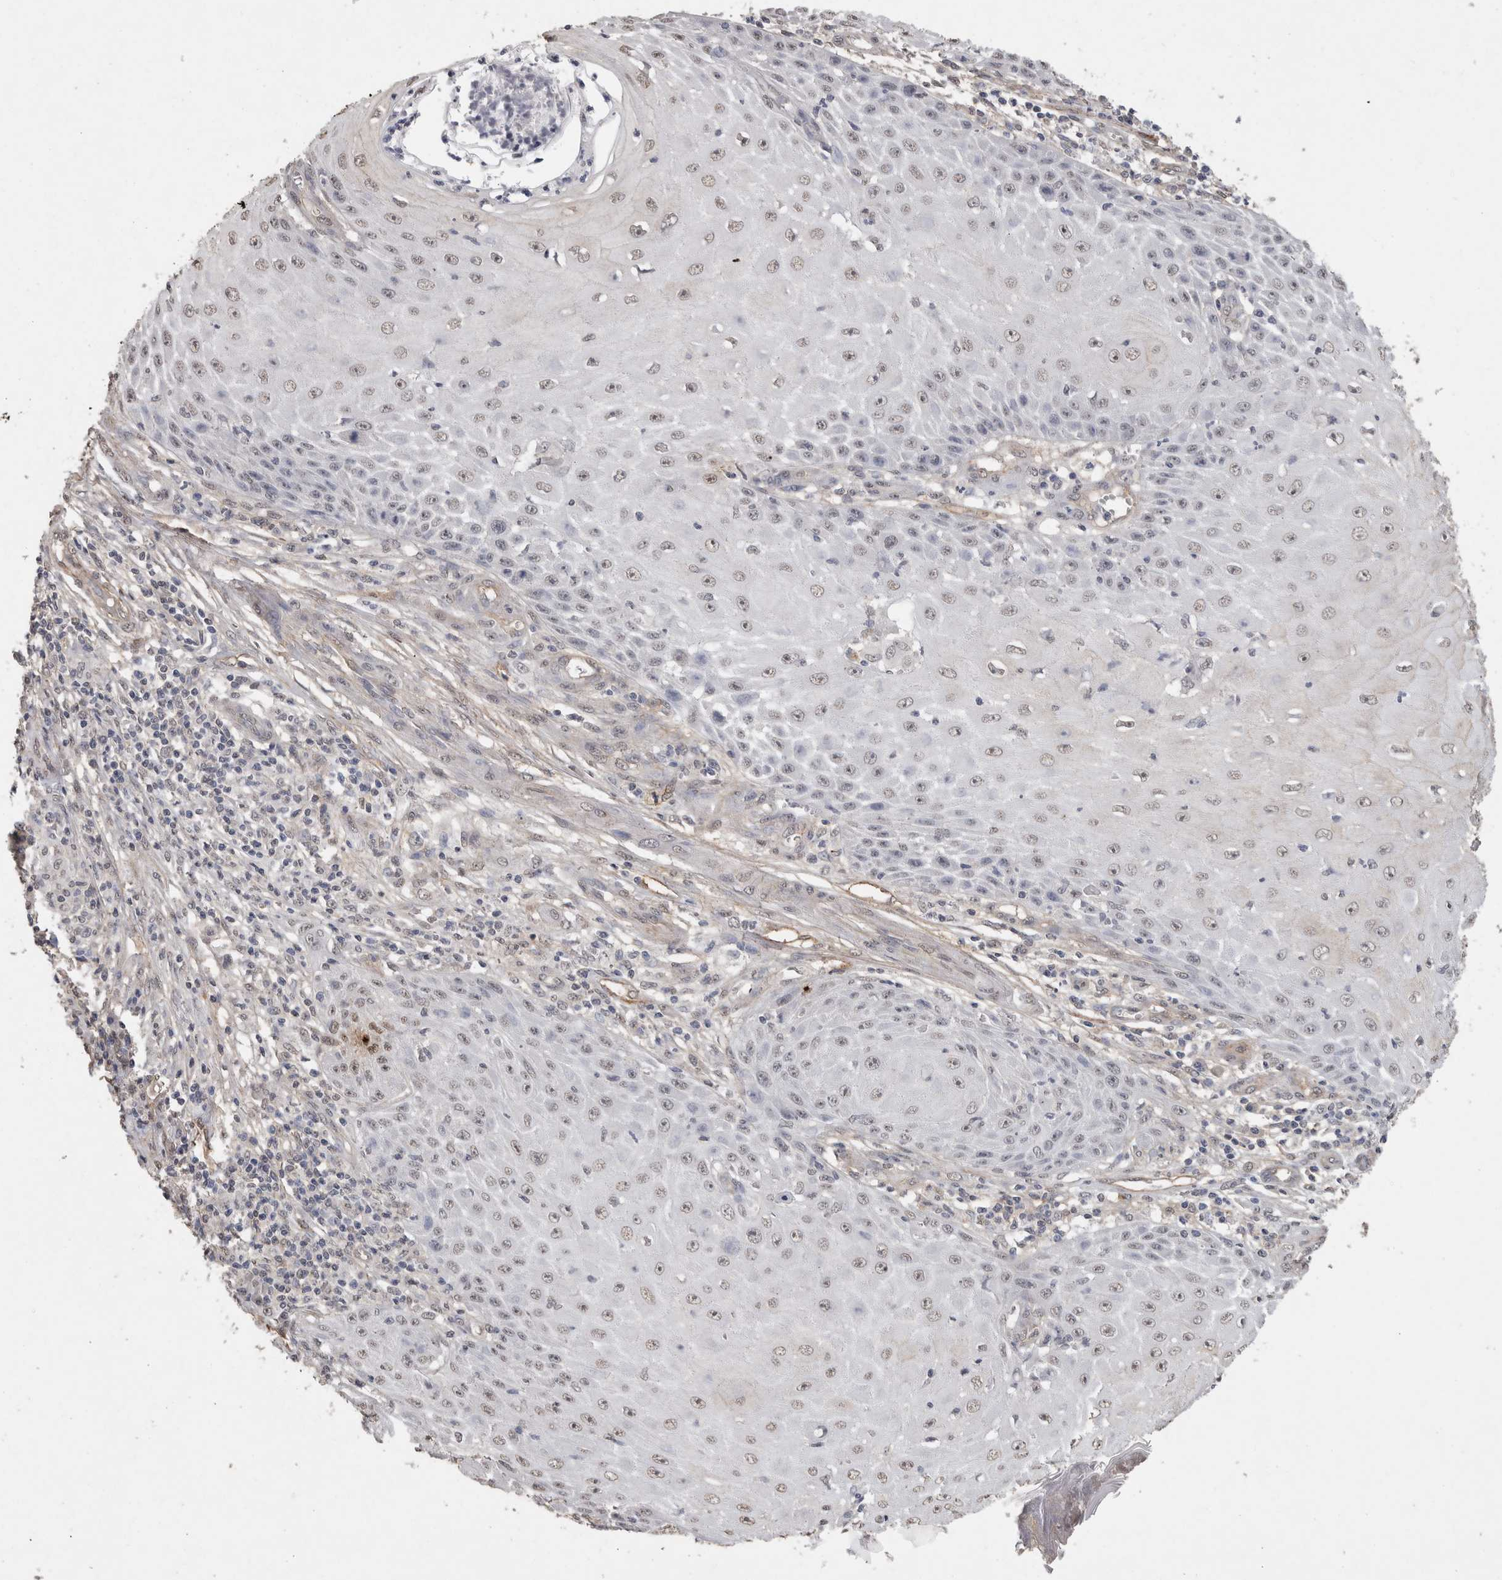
{"staining": {"intensity": "weak", "quantity": ">75%", "location": "nuclear"}, "tissue": "skin cancer", "cell_type": "Tumor cells", "image_type": "cancer", "snomed": [{"axis": "morphology", "description": "Squamous cell carcinoma, NOS"}, {"axis": "topography", "description": "Skin"}], "caption": "Immunohistochemical staining of squamous cell carcinoma (skin) exhibits weak nuclear protein staining in approximately >75% of tumor cells.", "gene": "RECK", "patient": {"sex": "female", "age": 73}}